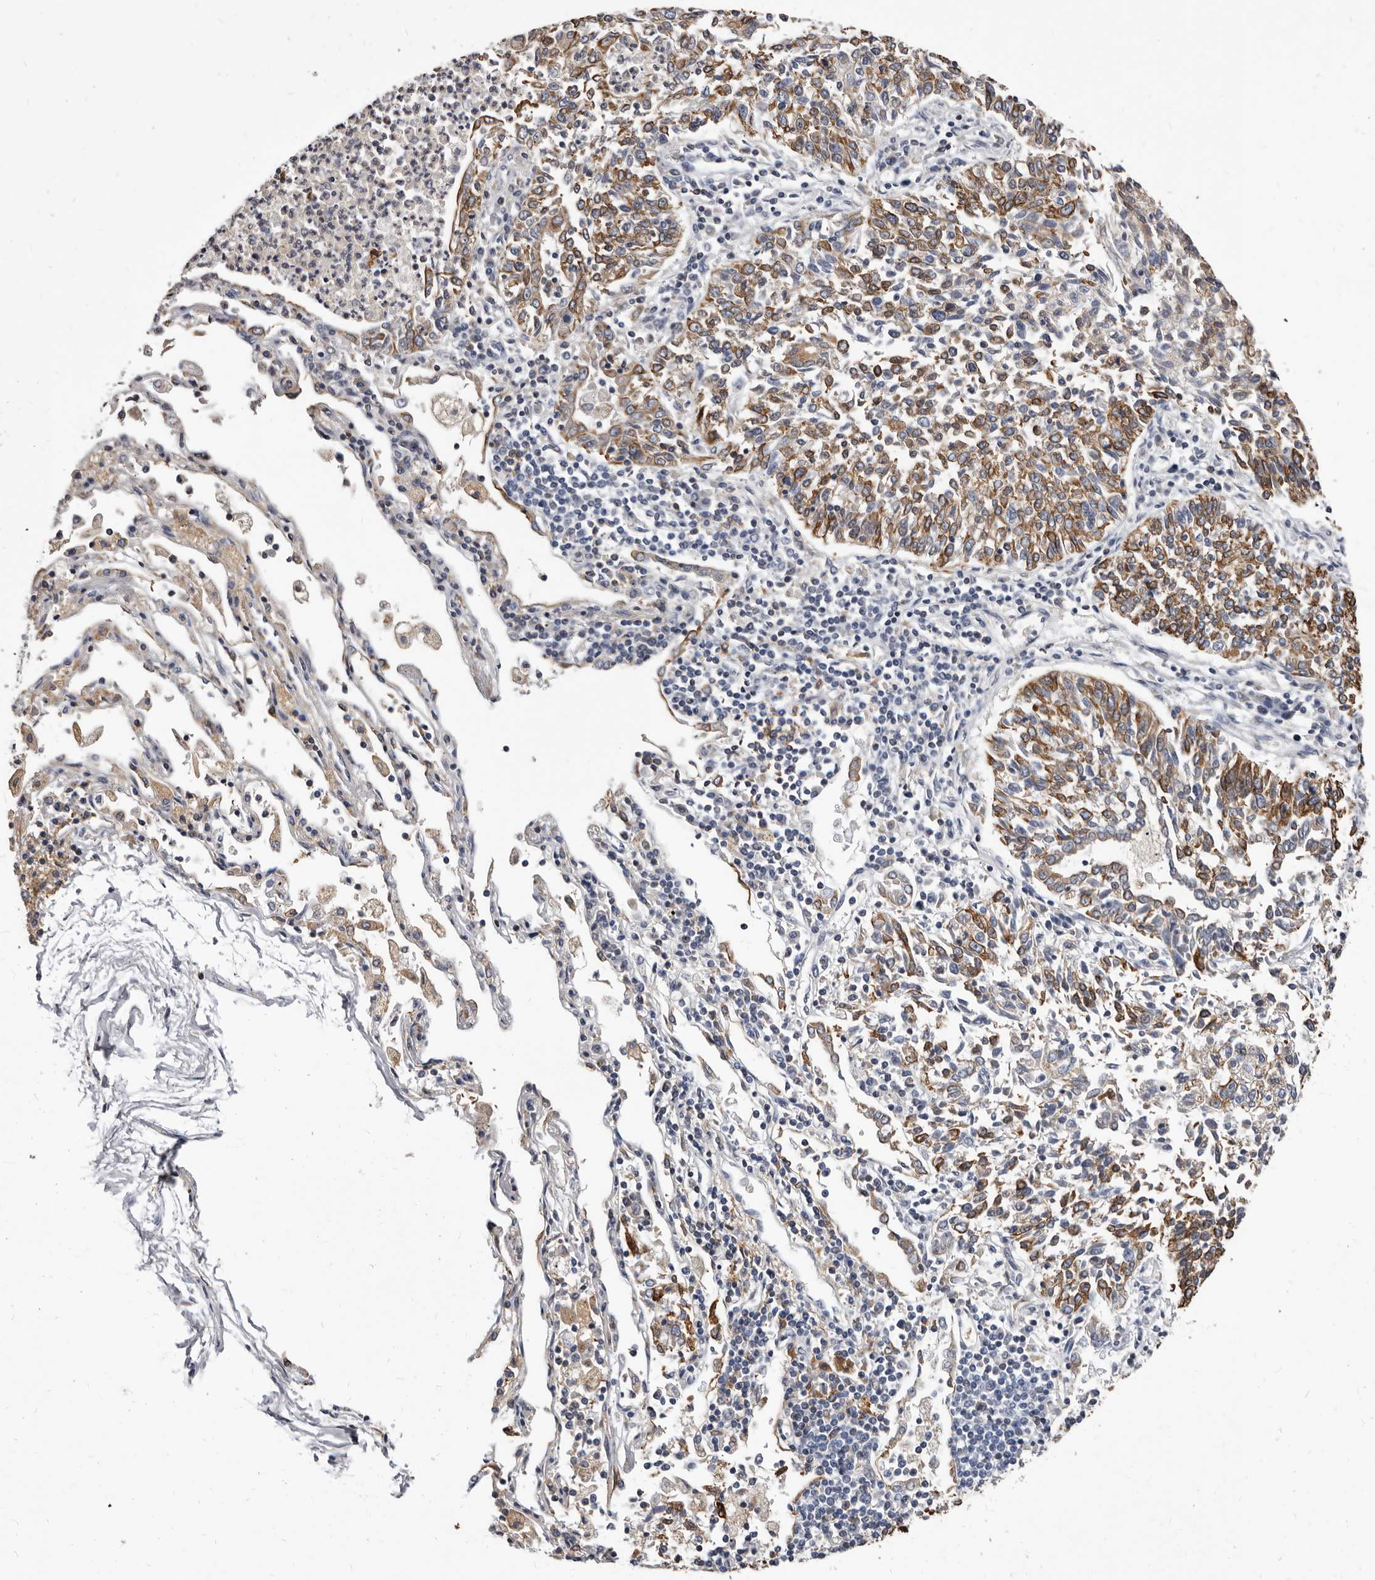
{"staining": {"intensity": "moderate", "quantity": ">75%", "location": "cytoplasmic/membranous"}, "tissue": "lung cancer", "cell_type": "Tumor cells", "image_type": "cancer", "snomed": [{"axis": "morphology", "description": "Normal tissue, NOS"}, {"axis": "morphology", "description": "Squamous cell carcinoma, NOS"}, {"axis": "topography", "description": "Cartilage tissue"}, {"axis": "topography", "description": "Lung"}, {"axis": "topography", "description": "Peripheral nerve tissue"}], "caption": "This is an image of immunohistochemistry (IHC) staining of squamous cell carcinoma (lung), which shows moderate positivity in the cytoplasmic/membranous of tumor cells.", "gene": "NIBAN1", "patient": {"sex": "female", "age": 49}}